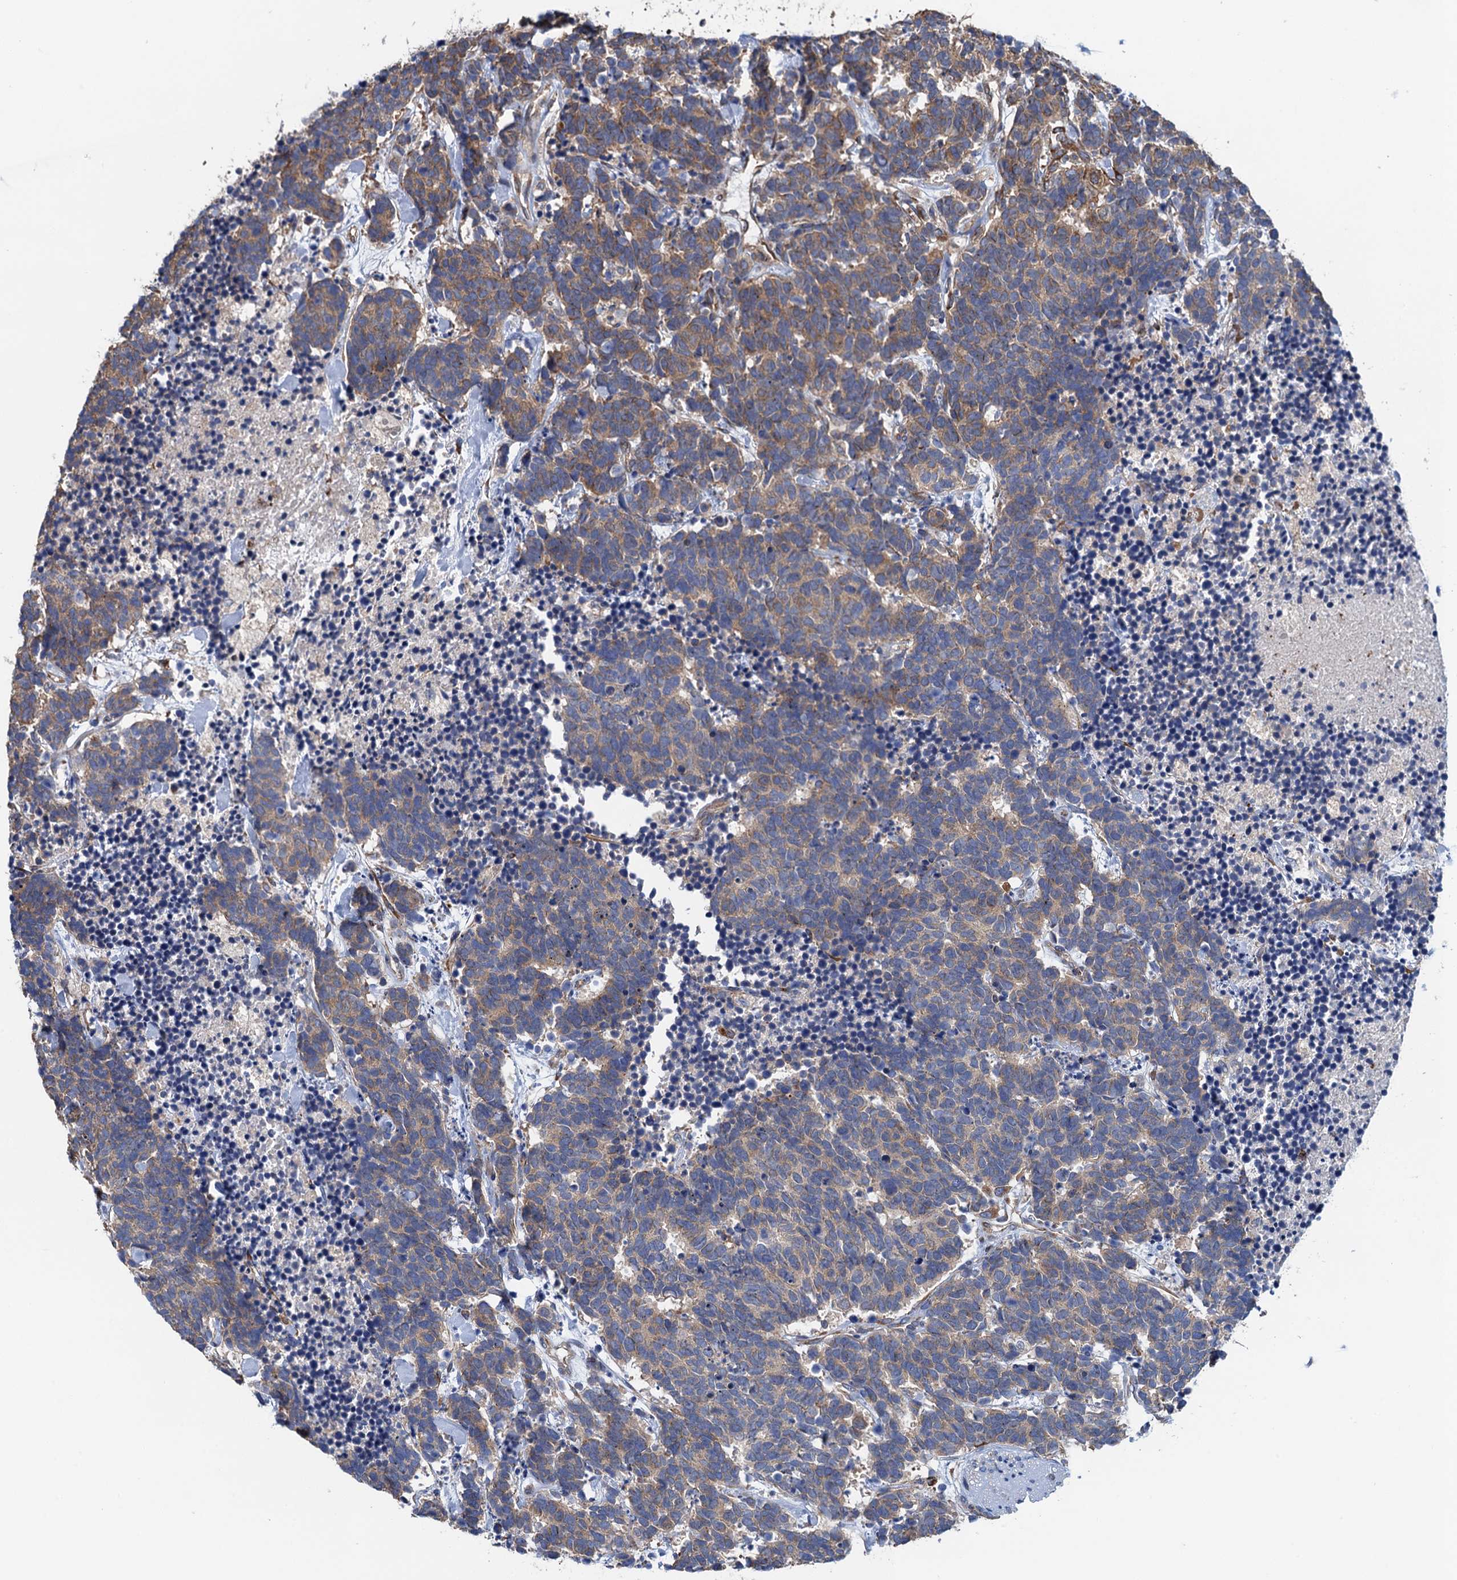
{"staining": {"intensity": "moderate", "quantity": "25%-75%", "location": "cytoplasmic/membranous"}, "tissue": "carcinoid", "cell_type": "Tumor cells", "image_type": "cancer", "snomed": [{"axis": "morphology", "description": "Carcinoma, NOS"}, {"axis": "morphology", "description": "Carcinoid, malignant, NOS"}, {"axis": "topography", "description": "Prostate"}], "caption": "This micrograph demonstrates immunohistochemistry staining of carcinoid, with medium moderate cytoplasmic/membranous staining in approximately 25%-75% of tumor cells.", "gene": "ADCY9", "patient": {"sex": "male", "age": 57}}